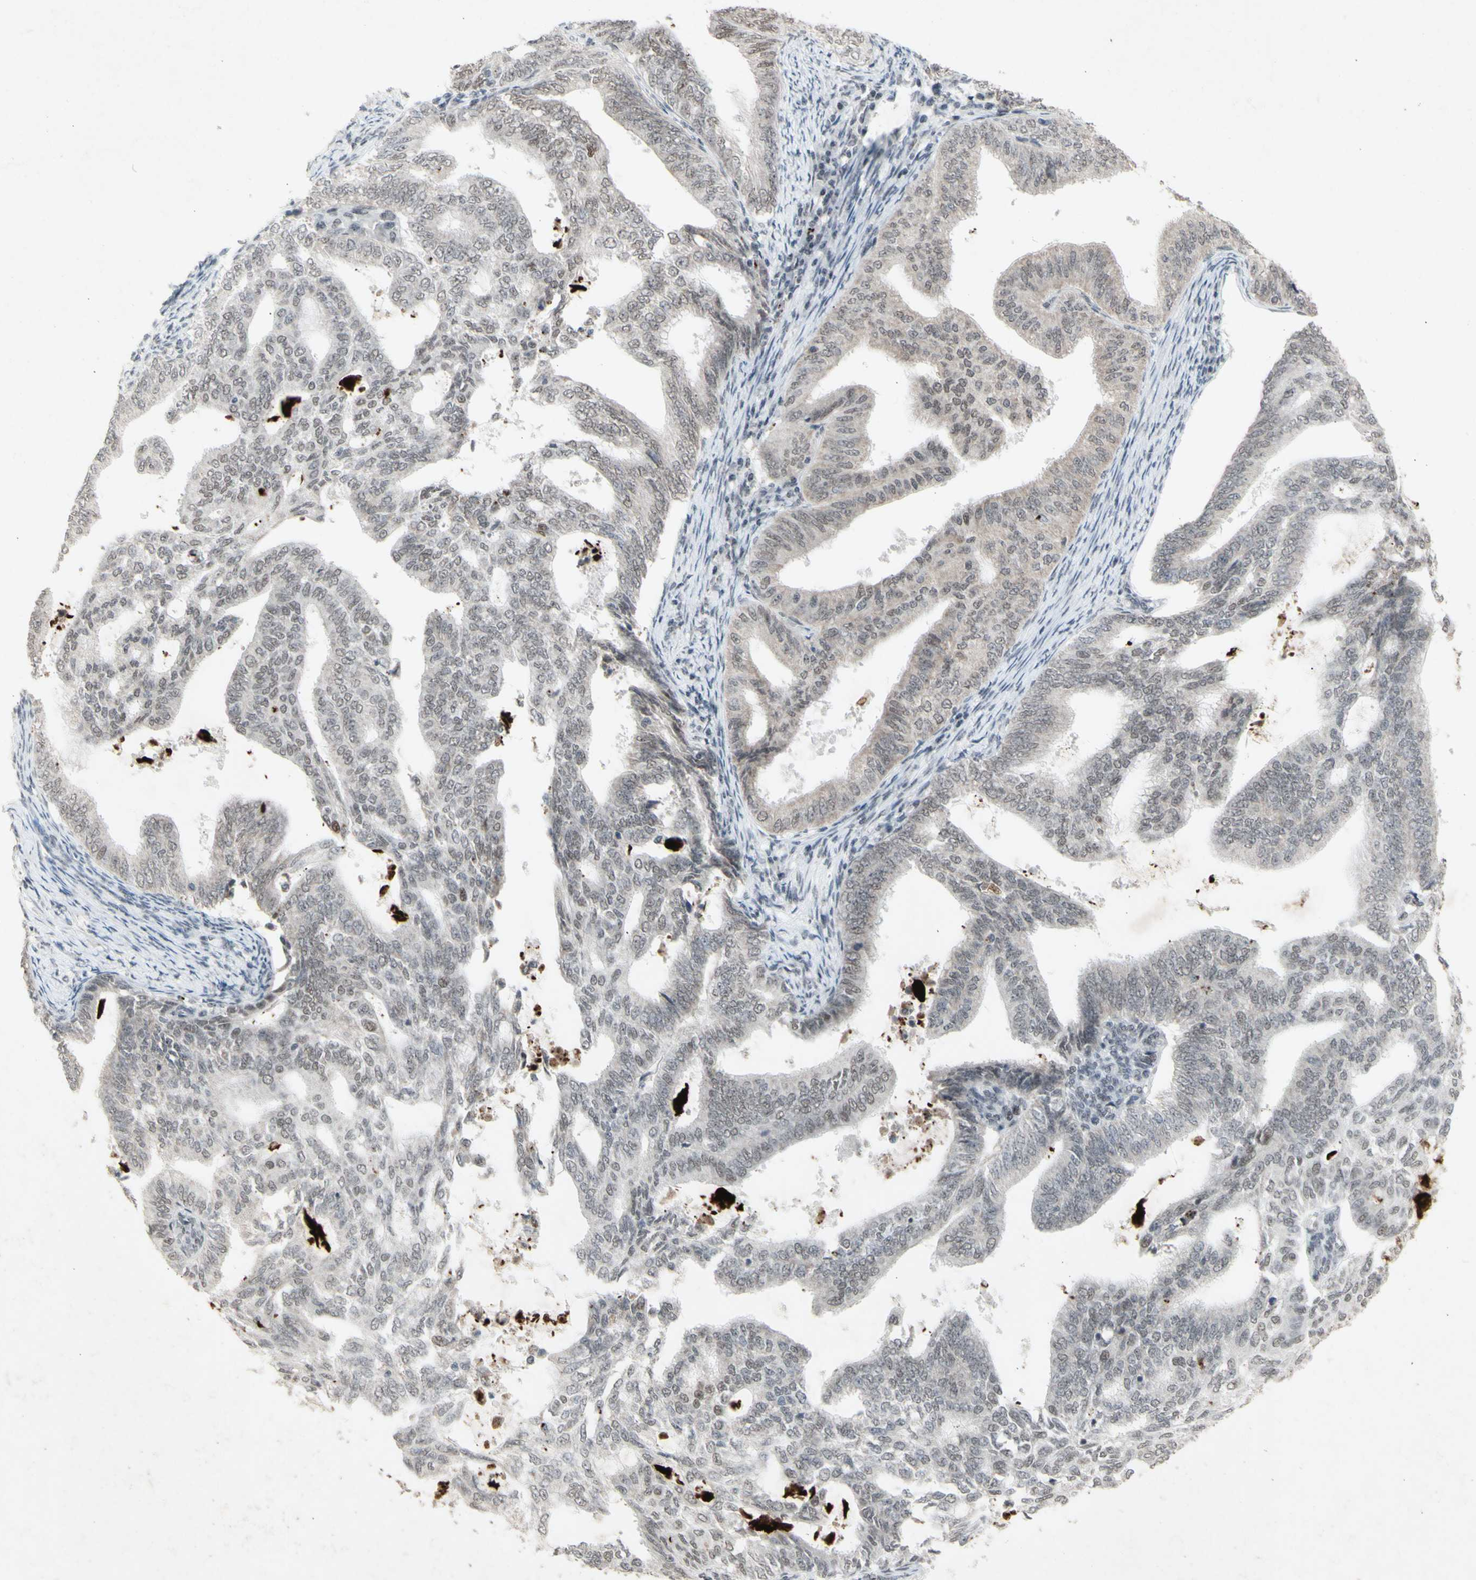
{"staining": {"intensity": "weak", "quantity": "25%-75%", "location": "nuclear"}, "tissue": "endometrial cancer", "cell_type": "Tumor cells", "image_type": "cancer", "snomed": [{"axis": "morphology", "description": "Adenocarcinoma, NOS"}, {"axis": "topography", "description": "Endometrium"}], "caption": "Protein staining exhibits weak nuclear expression in approximately 25%-75% of tumor cells in endometrial cancer. The protein is shown in brown color, while the nuclei are stained blue.", "gene": "CENPB", "patient": {"sex": "female", "age": 58}}